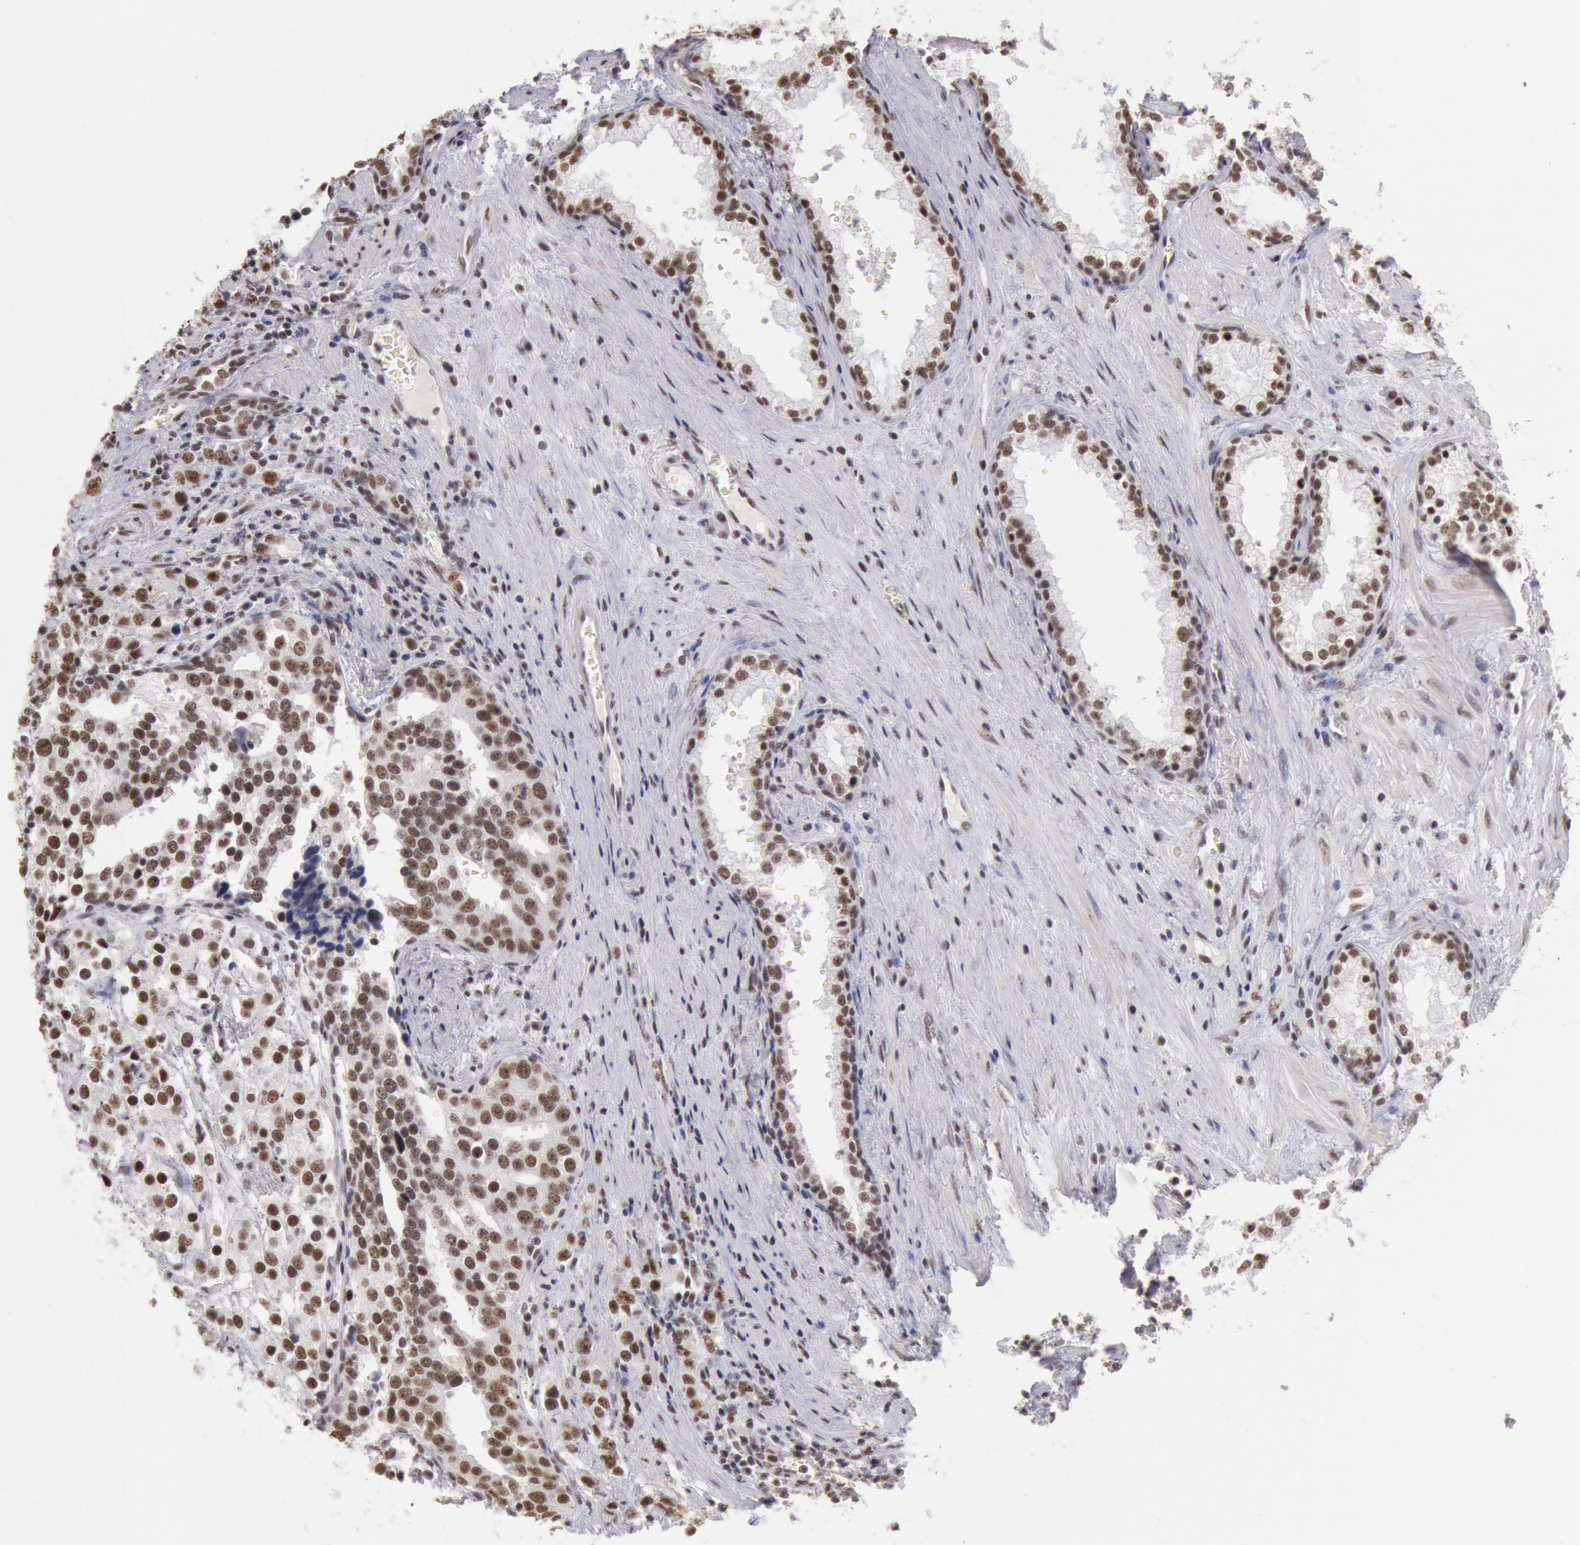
{"staining": {"intensity": "moderate", "quantity": ">75%", "location": "nuclear"}, "tissue": "prostate cancer", "cell_type": "Tumor cells", "image_type": "cancer", "snomed": [{"axis": "morphology", "description": "Adenocarcinoma, High grade"}, {"axis": "topography", "description": "Prostate"}], "caption": "About >75% of tumor cells in human high-grade adenocarcinoma (prostate) display moderate nuclear protein expression as visualized by brown immunohistochemical staining.", "gene": "SNRPD3", "patient": {"sex": "male", "age": 71}}